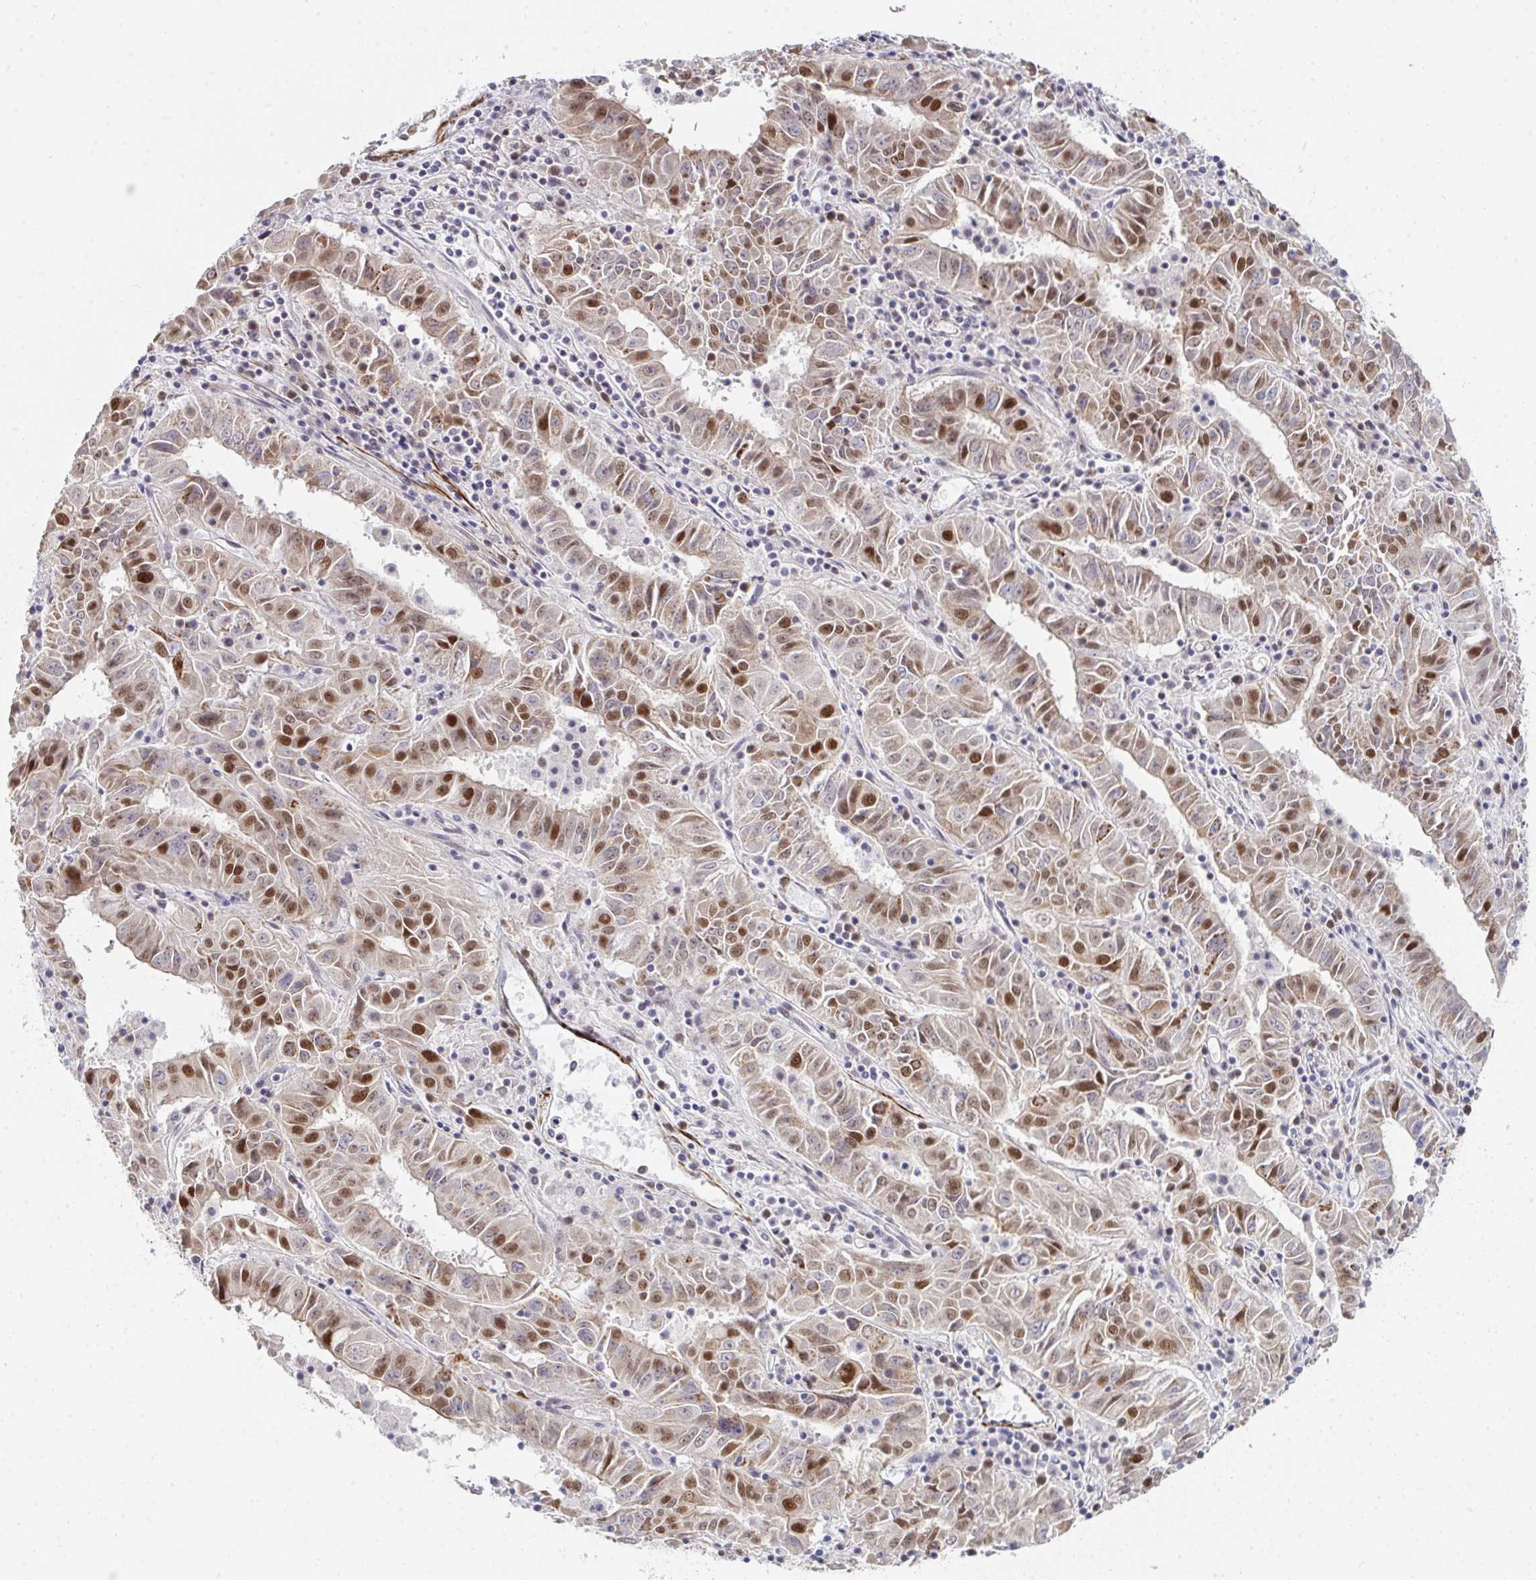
{"staining": {"intensity": "moderate", "quantity": "25%-75%", "location": "nuclear"}, "tissue": "pancreatic cancer", "cell_type": "Tumor cells", "image_type": "cancer", "snomed": [{"axis": "morphology", "description": "Adenocarcinoma, NOS"}, {"axis": "topography", "description": "Pancreas"}], "caption": "Pancreatic cancer stained with a protein marker exhibits moderate staining in tumor cells.", "gene": "GINS2", "patient": {"sex": "male", "age": 63}}